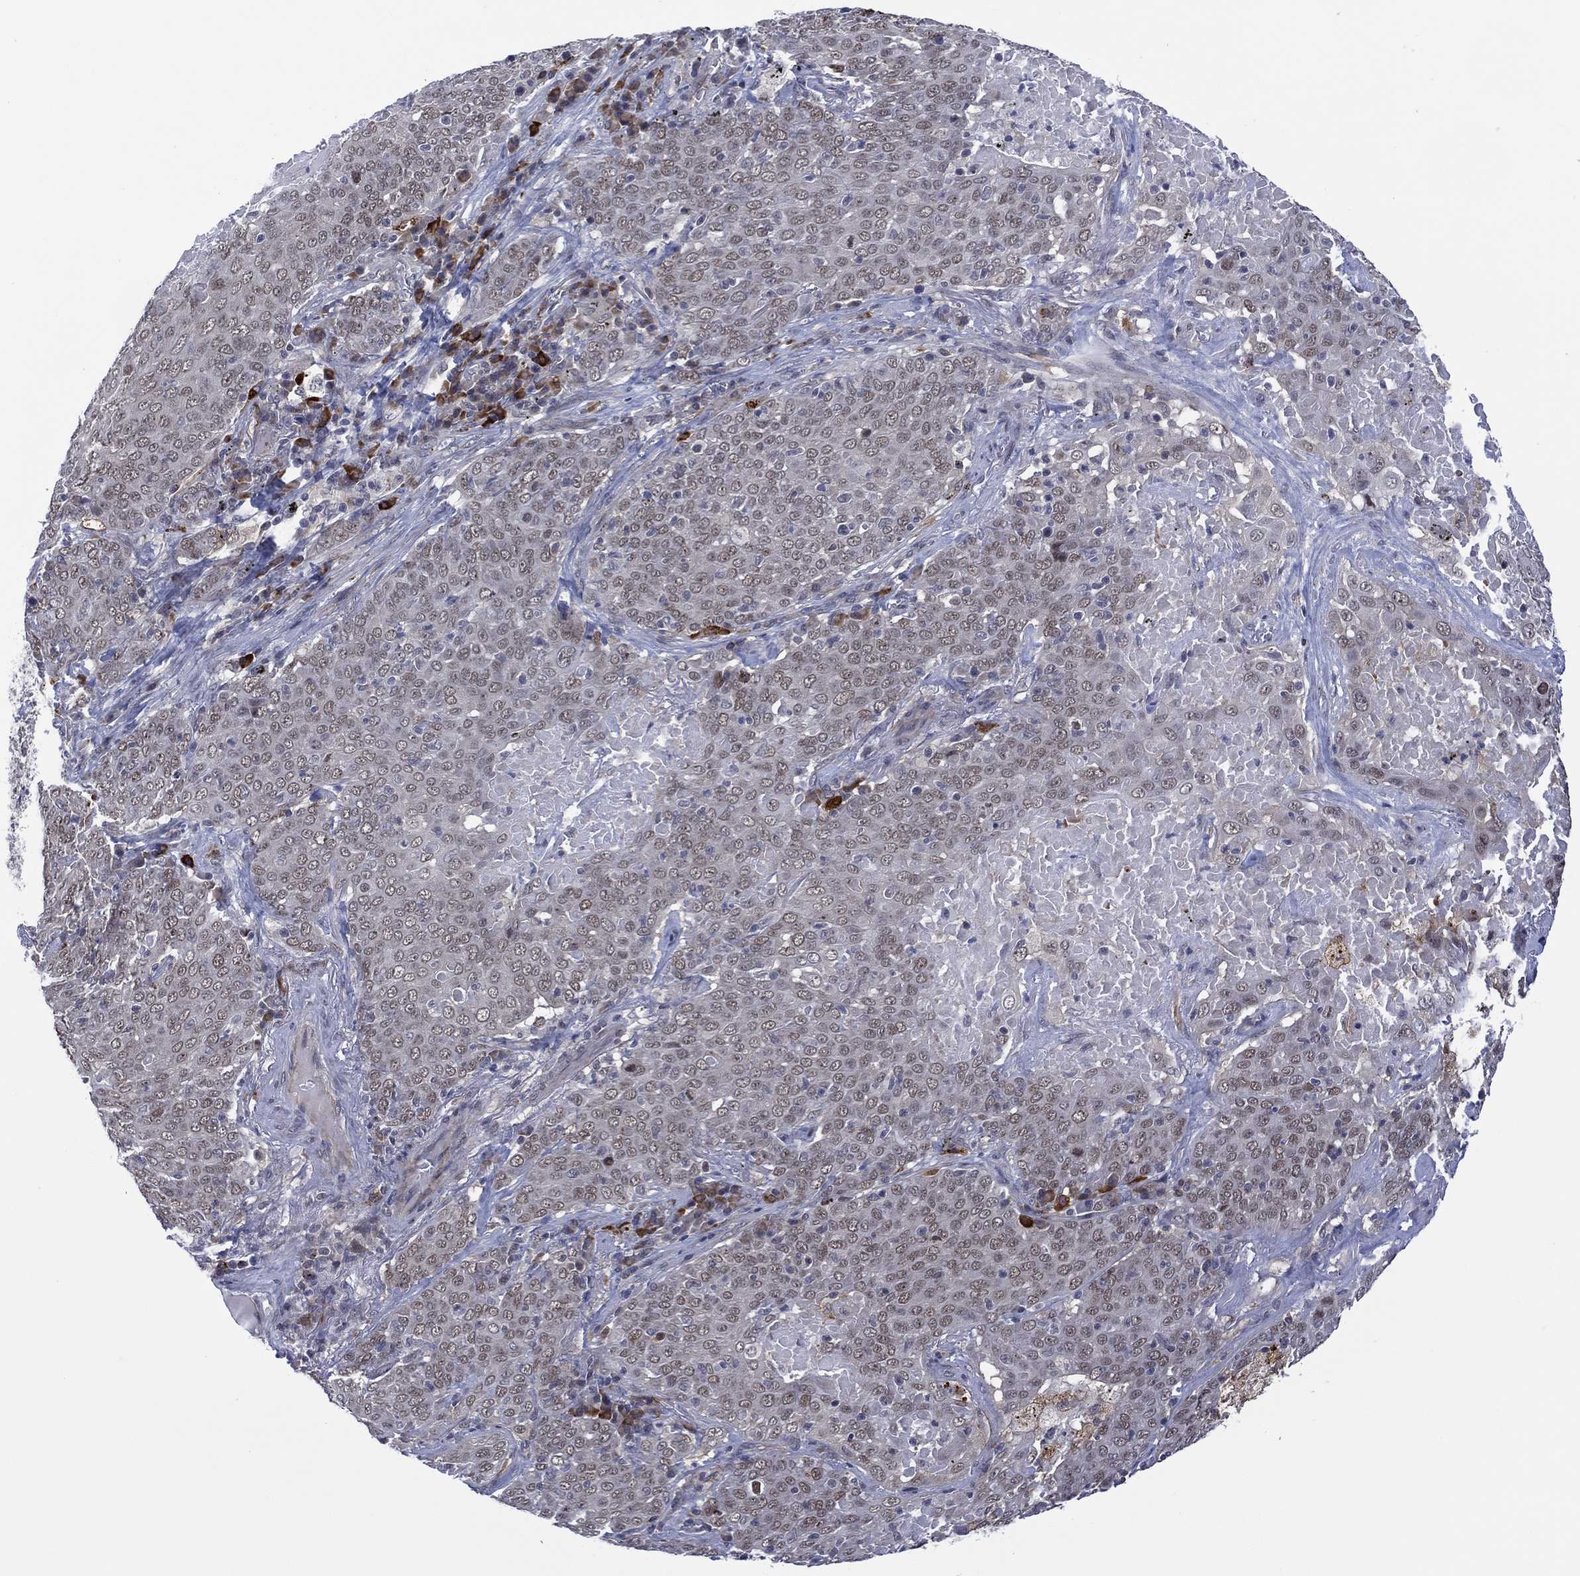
{"staining": {"intensity": "negative", "quantity": "none", "location": "none"}, "tissue": "lung cancer", "cell_type": "Tumor cells", "image_type": "cancer", "snomed": [{"axis": "morphology", "description": "Squamous cell carcinoma, NOS"}, {"axis": "topography", "description": "Lung"}], "caption": "Tumor cells are negative for protein expression in human lung squamous cell carcinoma.", "gene": "DPP4", "patient": {"sex": "male", "age": 82}}